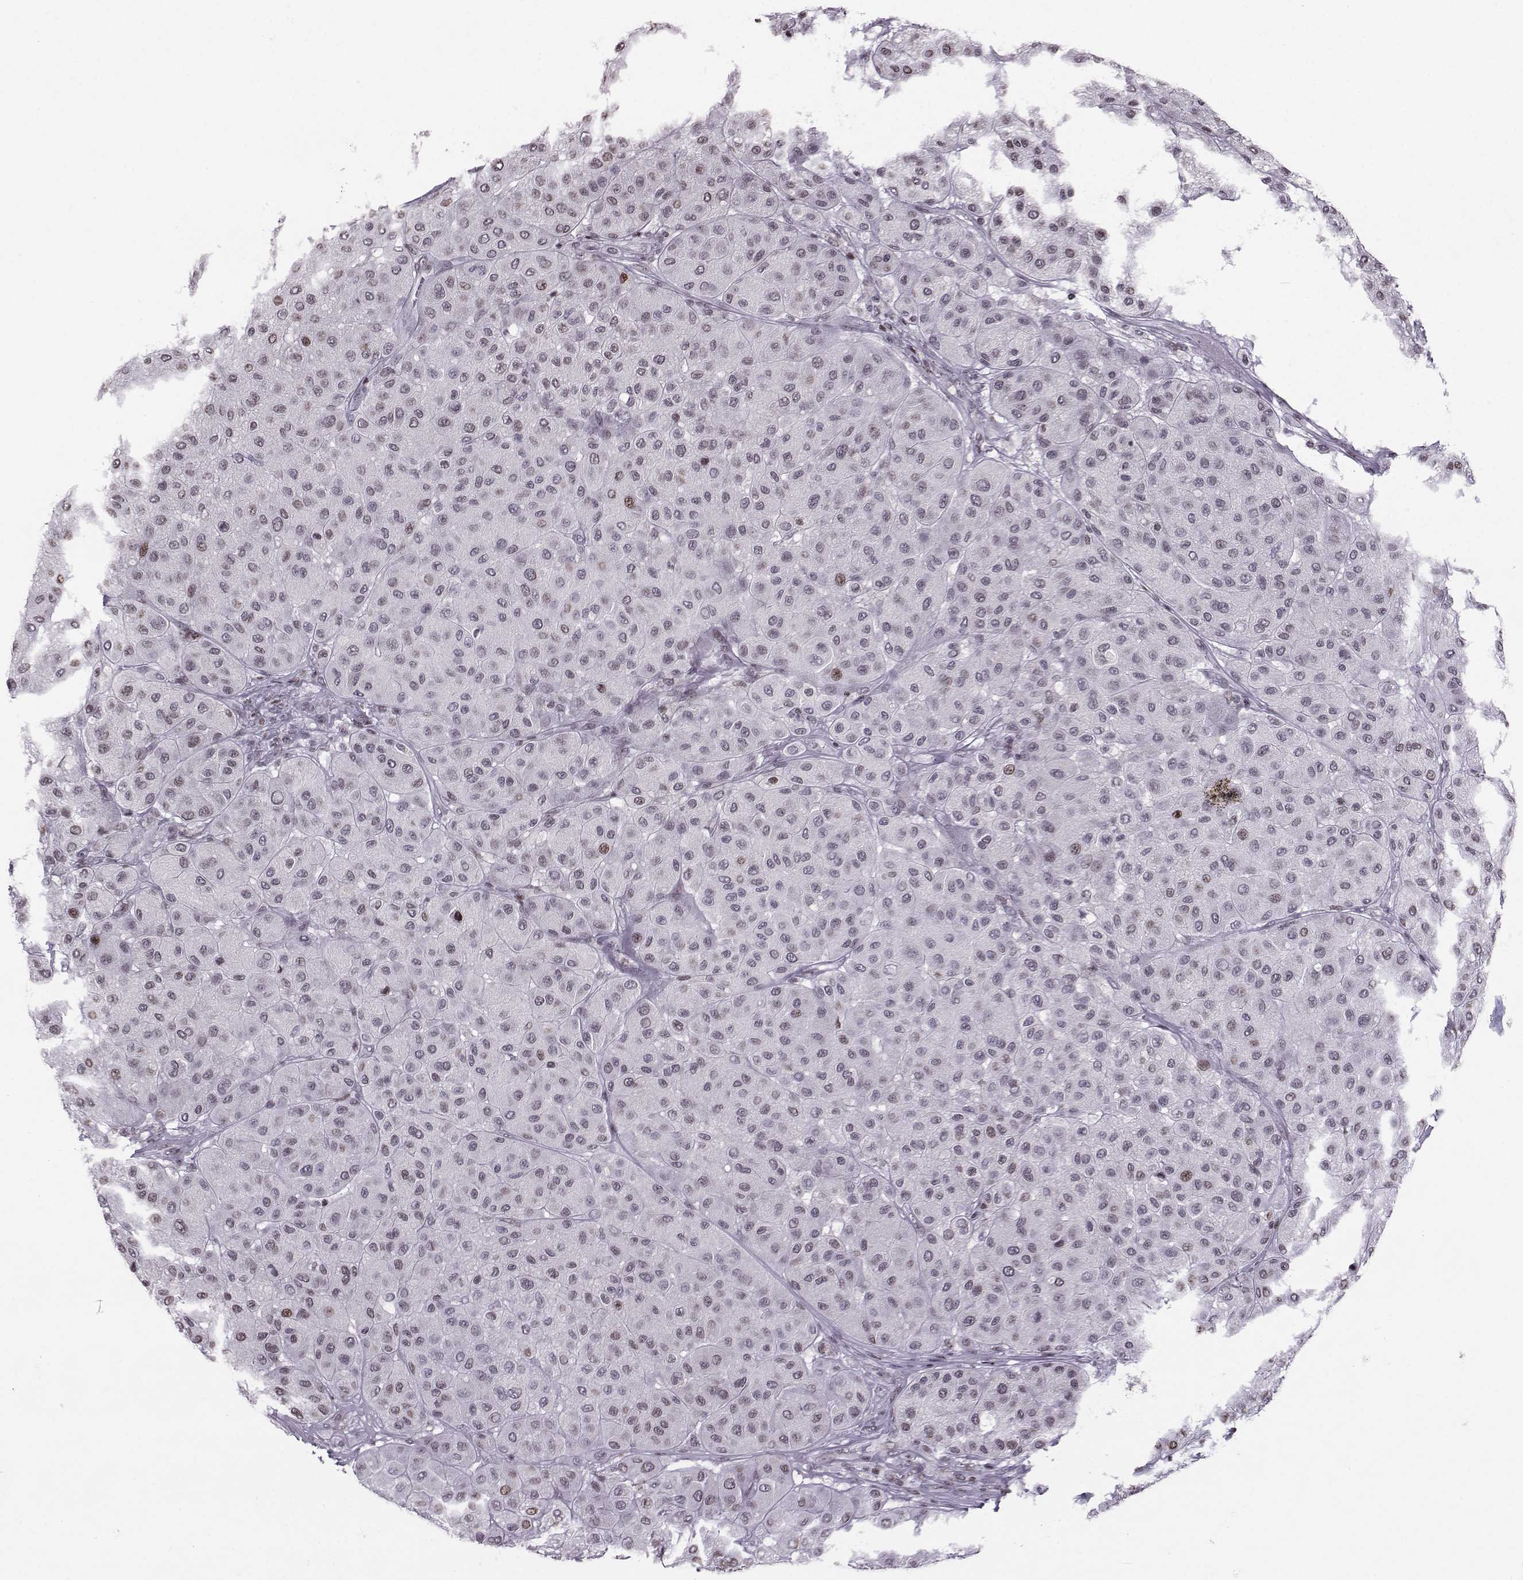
{"staining": {"intensity": "negative", "quantity": "none", "location": "none"}, "tissue": "melanoma", "cell_type": "Tumor cells", "image_type": "cancer", "snomed": [{"axis": "morphology", "description": "Malignant melanoma, Metastatic site"}, {"axis": "topography", "description": "Smooth muscle"}], "caption": "Immunohistochemistry (IHC) micrograph of human melanoma stained for a protein (brown), which demonstrates no positivity in tumor cells.", "gene": "ZNF19", "patient": {"sex": "male", "age": 41}}